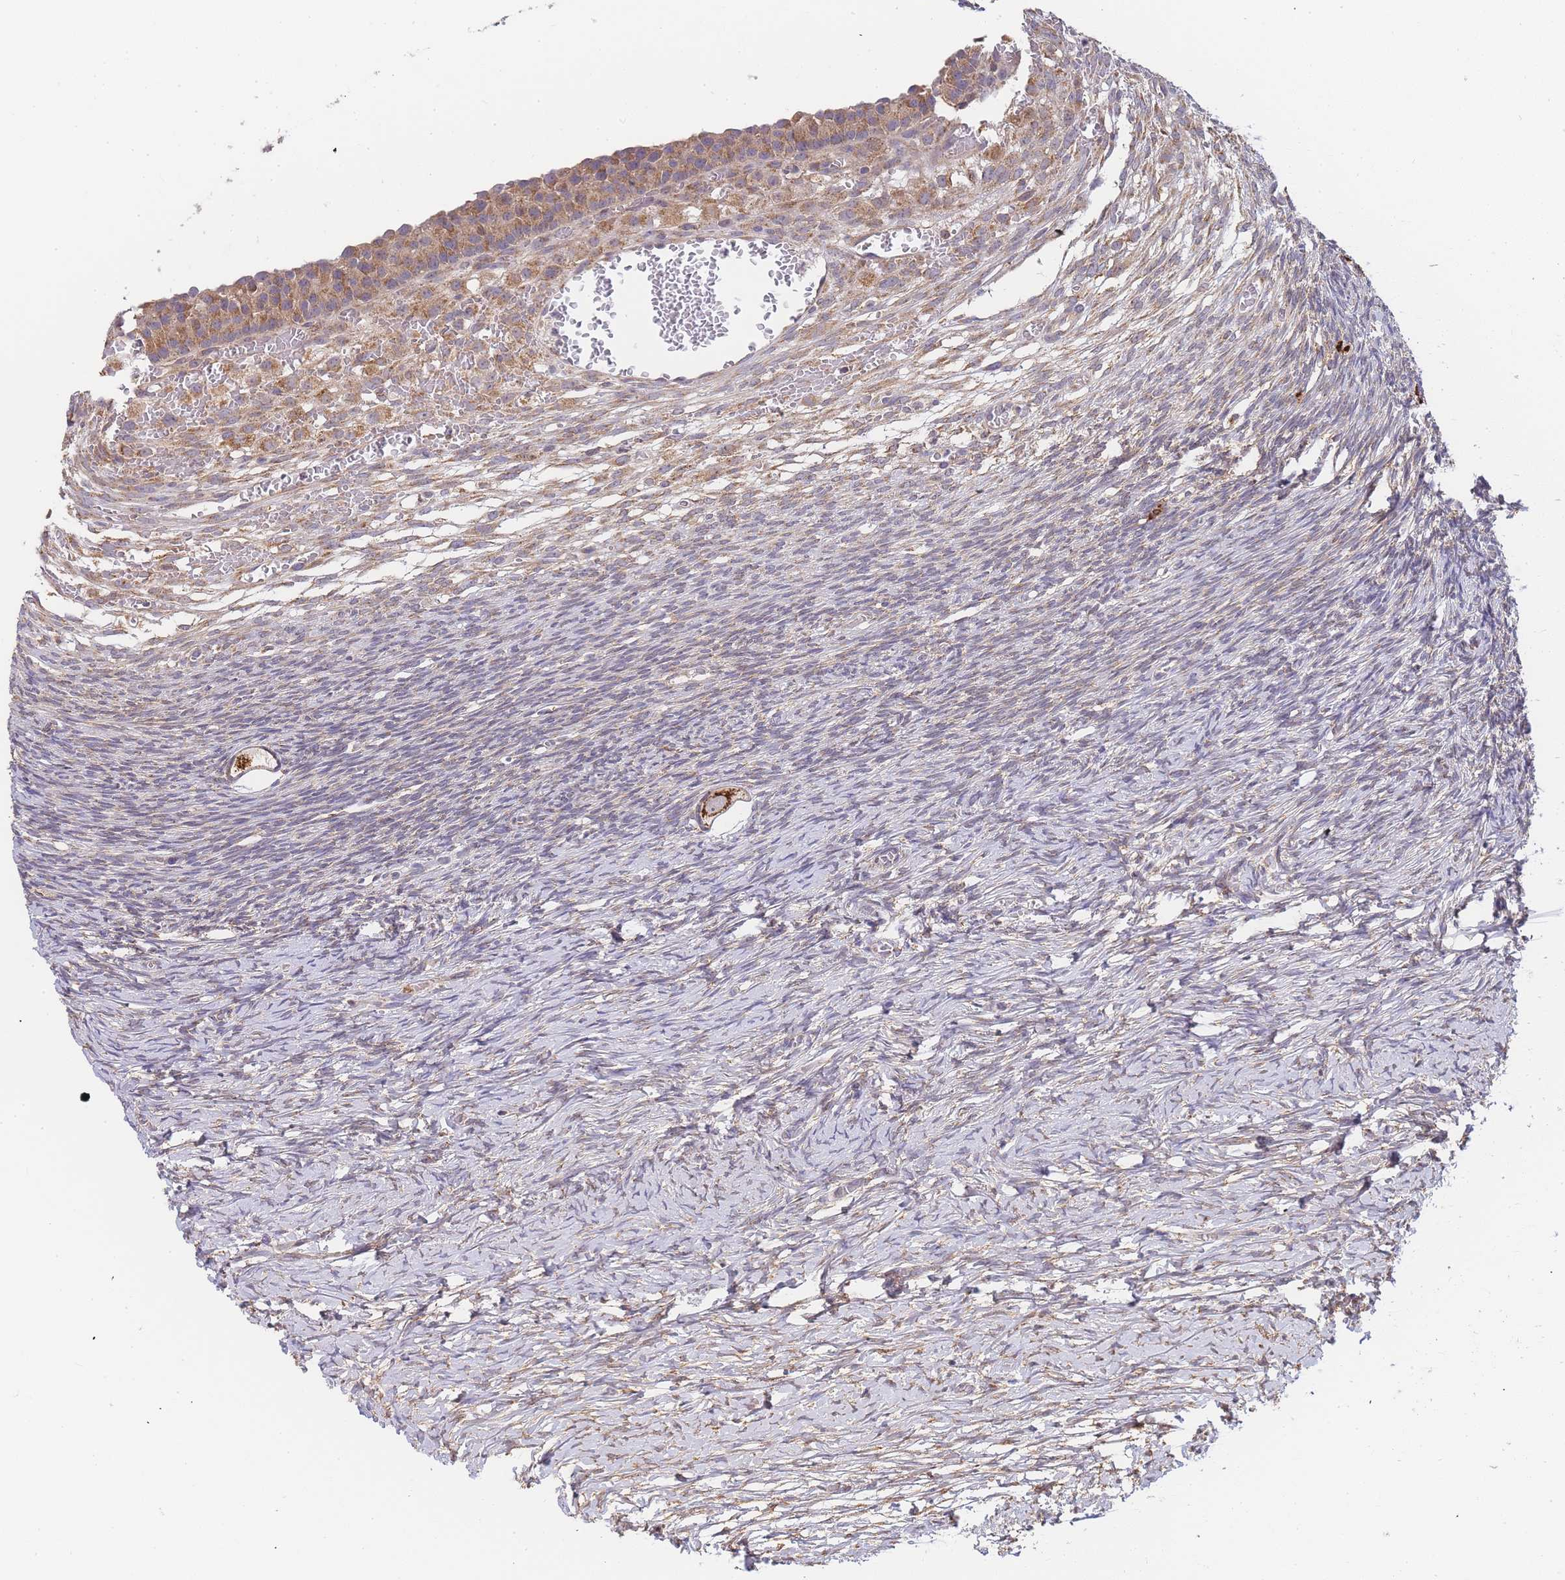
{"staining": {"intensity": "strong", "quantity": ">75%", "location": "cytoplasmic/membranous"}, "tissue": "ovary", "cell_type": "Follicle cells", "image_type": "normal", "snomed": [{"axis": "morphology", "description": "Normal tissue, NOS"}, {"axis": "topography", "description": "Ovary"}], "caption": "Immunohistochemistry (IHC) micrograph of benign ovary: ovary stained using immunohistochemistry (IHC) demonstrates high levels of strong protein expression localized specifically in the cytoplasmic/membranous of follicle cells, appearing as a cytoplasmic/membranous brown color.", "gene": "ADCY9", "patient": {"sex": "female", "age": 39}}